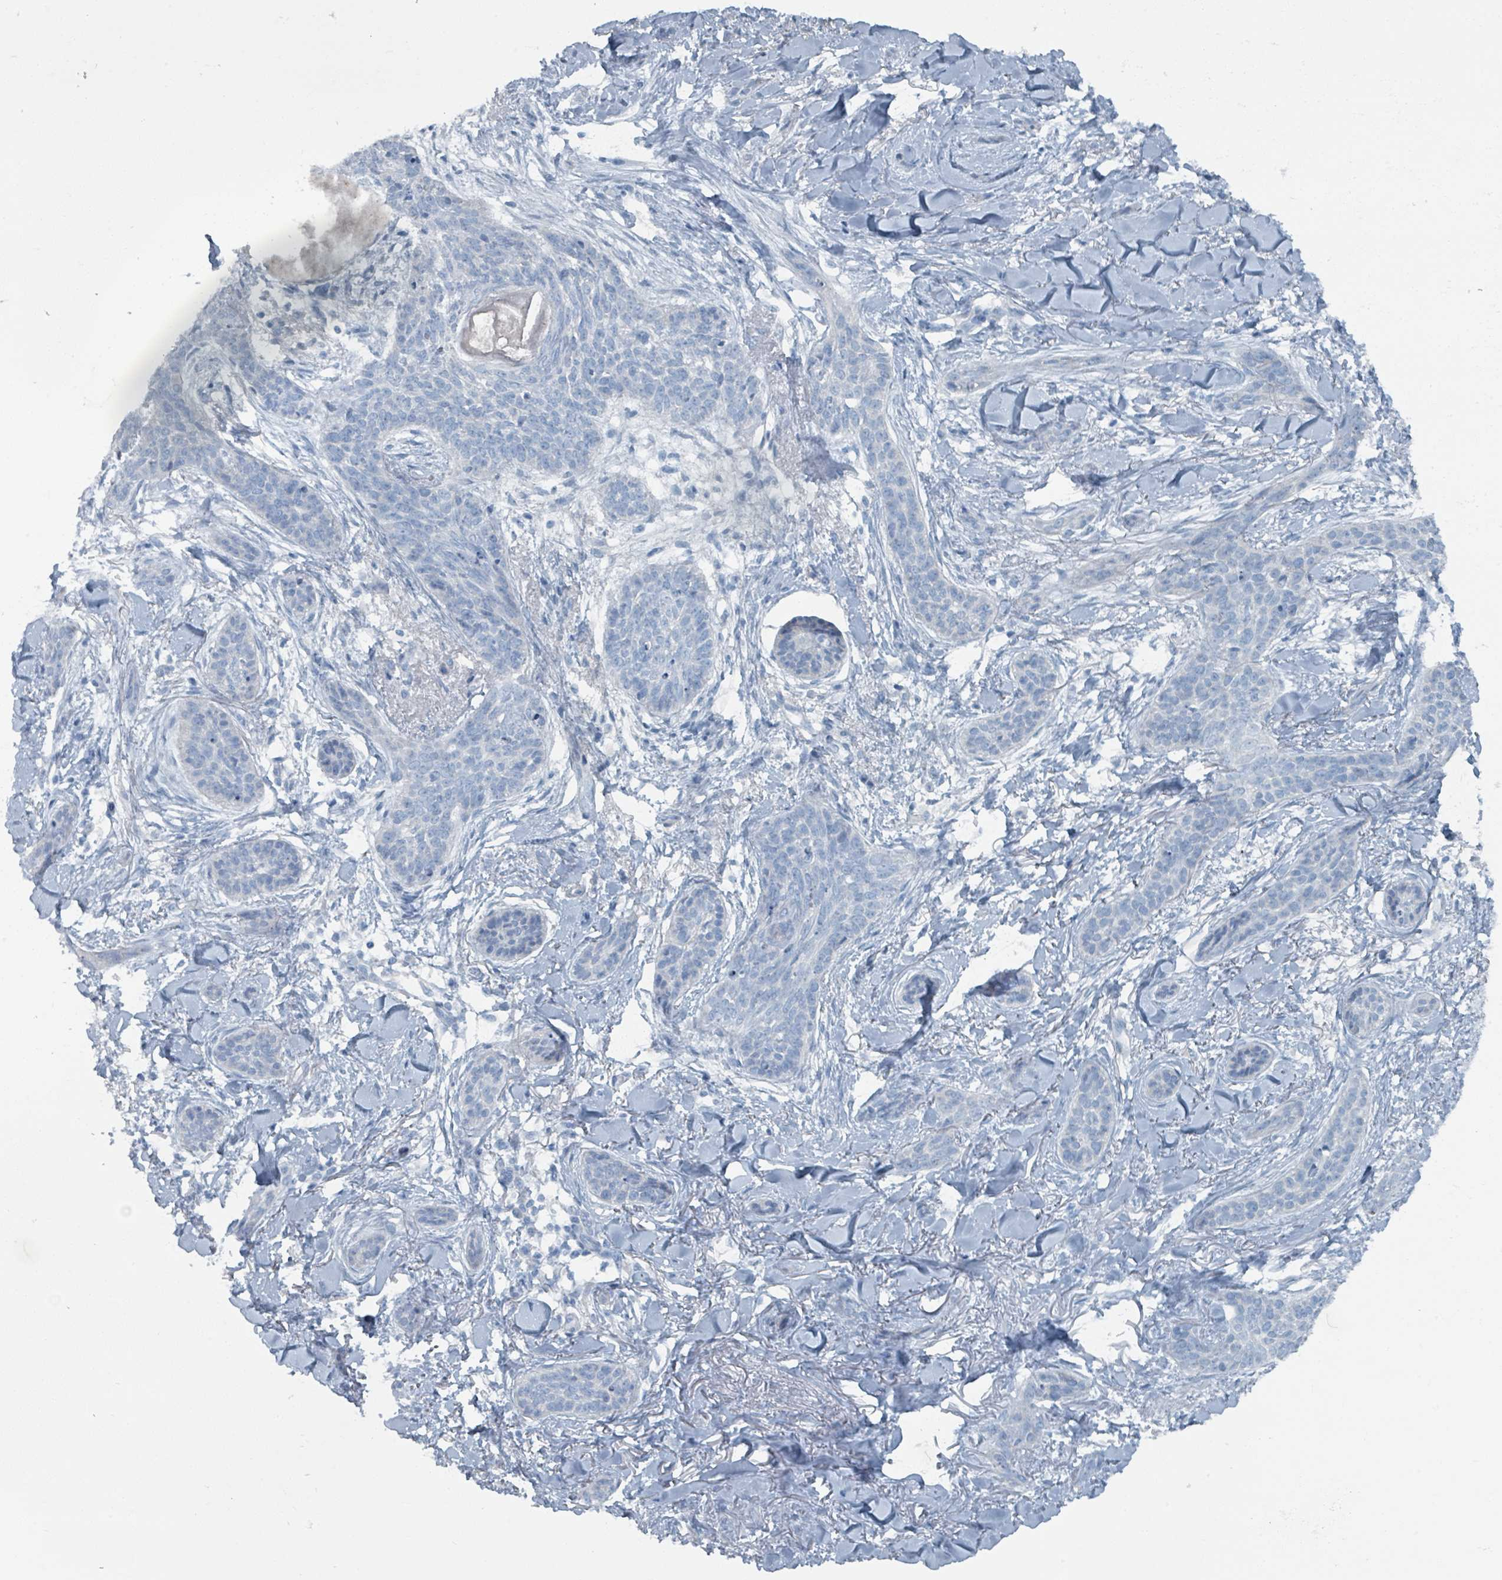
{"staining": {"intensity": "negative", "quantity": "none", "location": "none"}, "tissue": "skin cancer", "cell_type": "Tumor cells", "image_type": "cancer", "snomed": [{"axis": "morphology", "description": "Basal cell carcinoma"}, {"axis": "topography", "description": "Skin"}], "caption": "This is an immunohistochemistry (IHC) micrograph of skin basal cell carcinoma. There is no positivity in tumor cells.", "gene": "GAMT", "patient": {"sex": "male", "age": 52}}